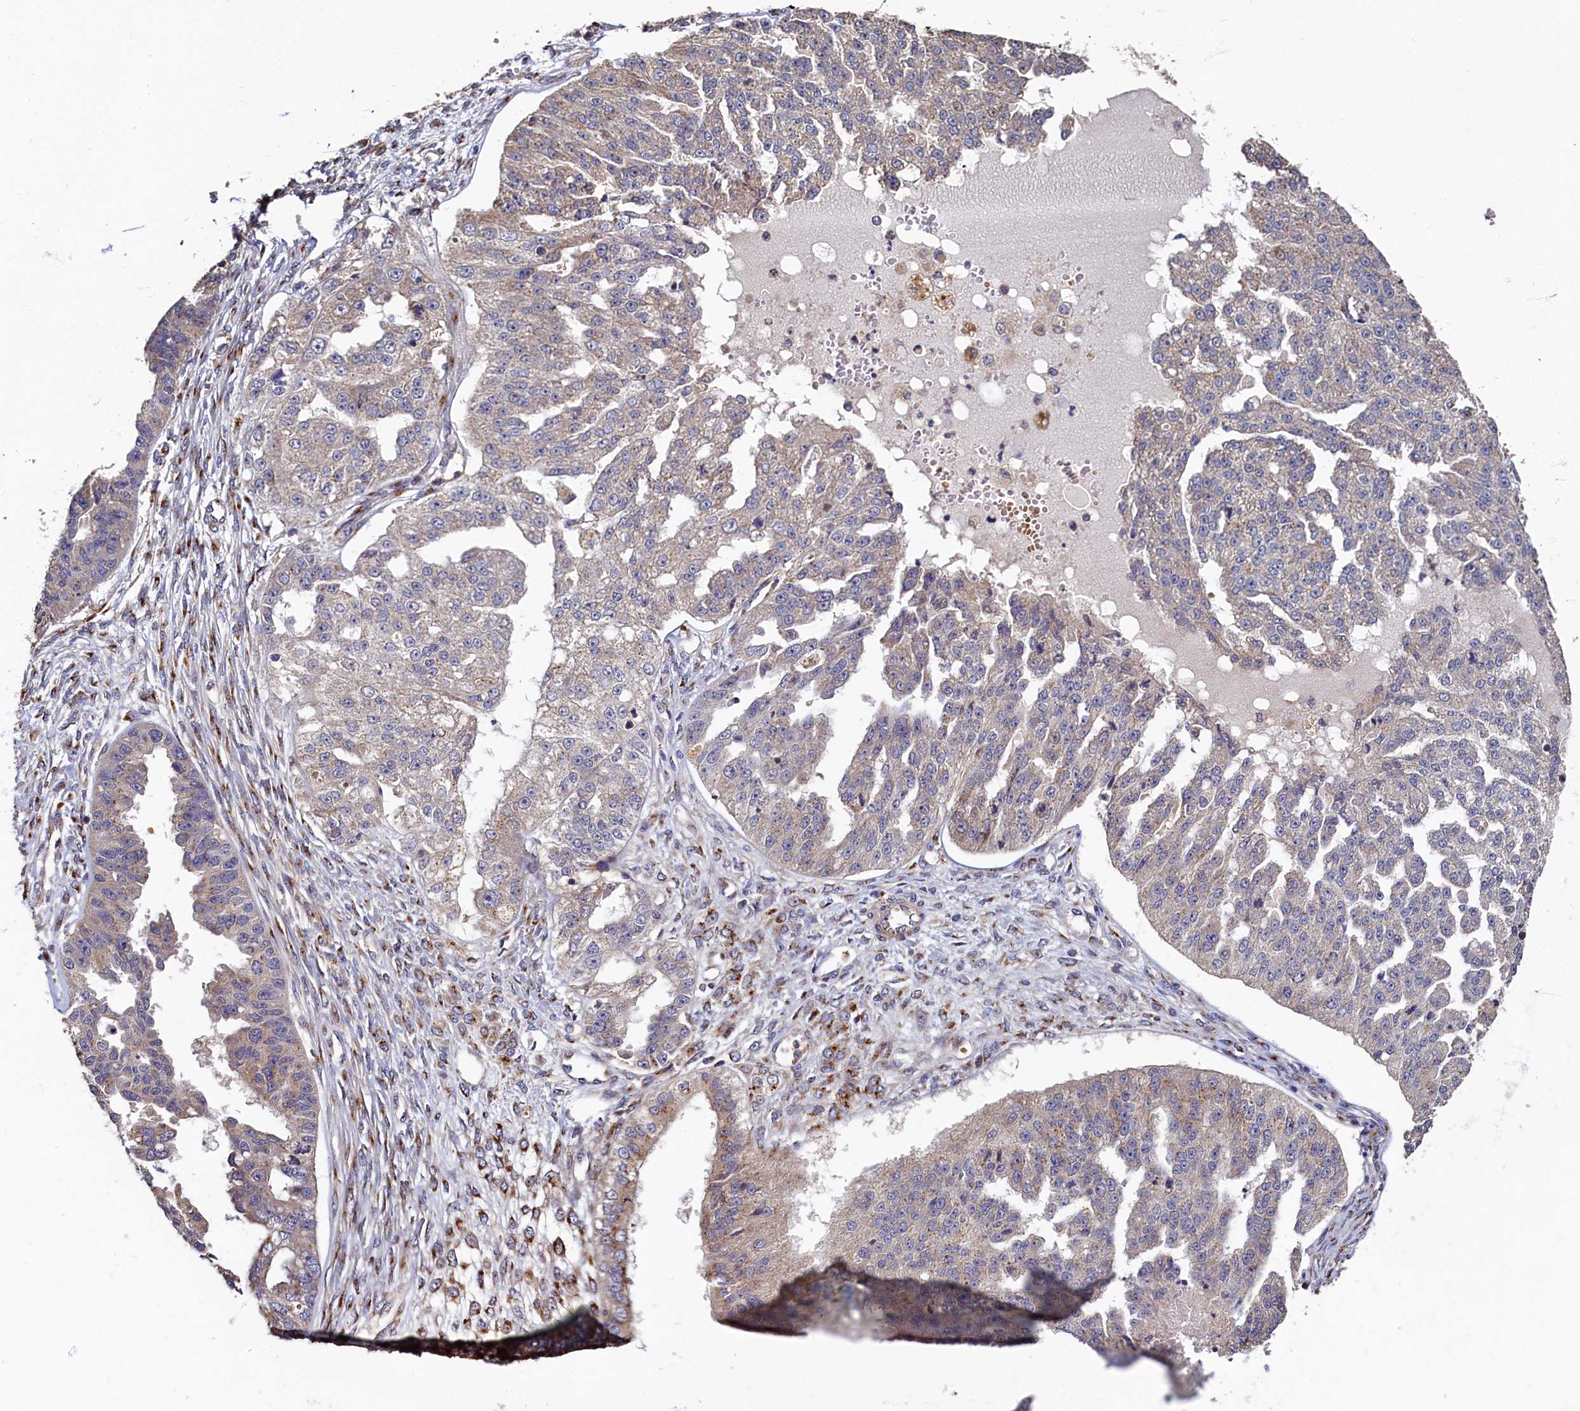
{"staining": {"intensity": "weak", "quantity": "<25%", "location": "cytoplasmic/membranous"}, "tissue": "ovarian cancer", "cell_type": "Tumor cells", "image_type": "cancer", "snomed": [{"axis": "morphology", "description": "Cystadenocarcinoma, serous, NOS"}, {"axis": "topography", "description": "Ovary"}], "caption": "IHC photomicrograph of serous cystadenocarcinoma (ovarian) stained for a protein (brown), which reveals no expression in tumor cells. (DAB immunohistochemistry (IHC), high magnification).", "gene": "TMEM181", "patient": {"sex": "female", "age": 58}}